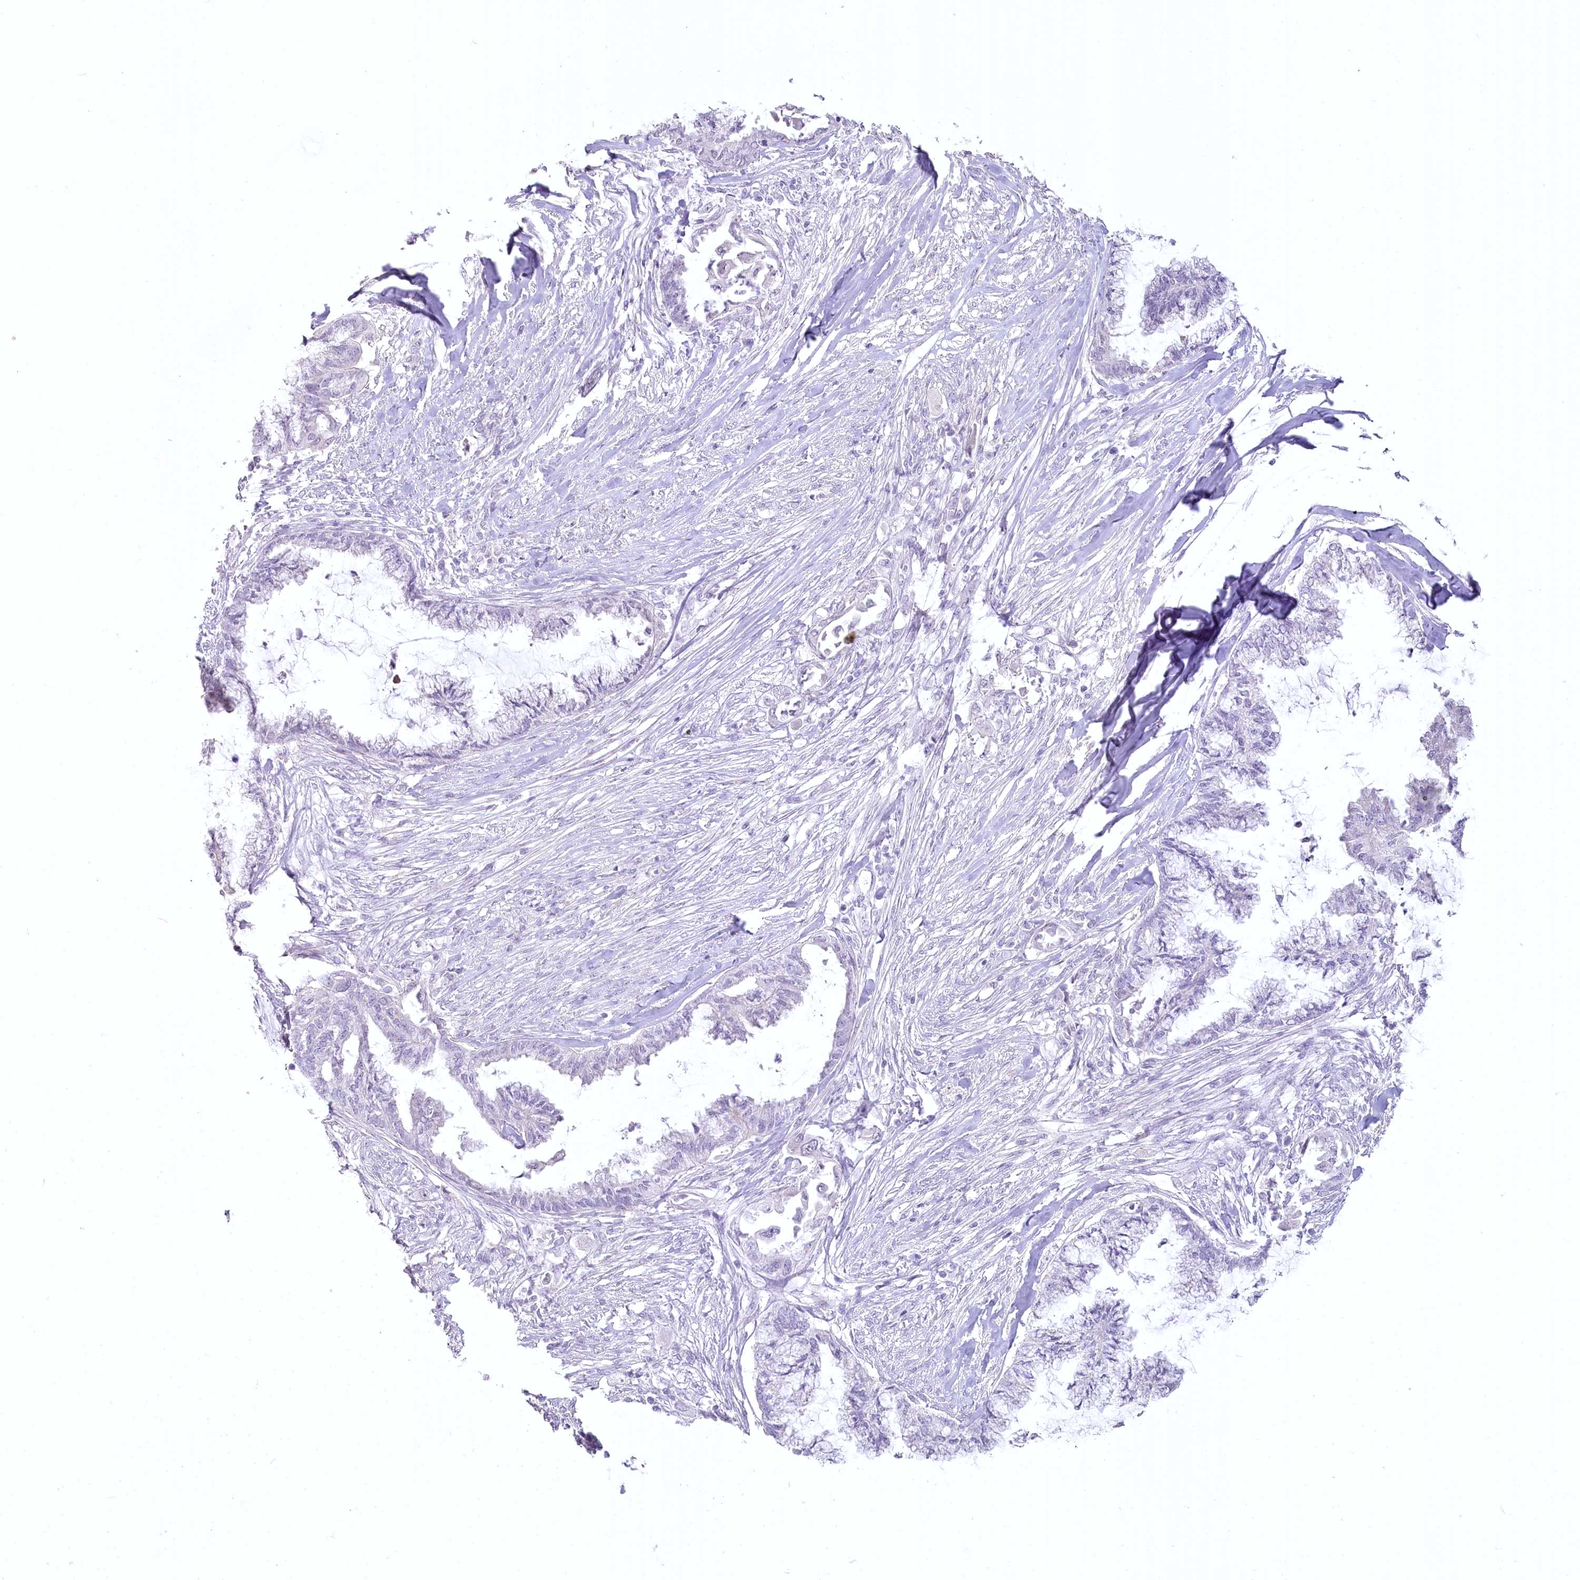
{"staining": {"intensity": "negative", "quantity": "none", "location": "none"}, "tissue": "endometrial cancer", "cell_type": "Tumor cells", "image_type": "cancer", "snomed": [{"axis": "morphology", "description": "Adenocarcinoma, NOS"}, {"axis": "topography", "description": "Endometrium"}], "caption": "Human endometrial cancer stained for a protein using IHC displays no staining in tumor cells.", "gene": "USP11", "patient": {"sex": "female", "age": 86}}